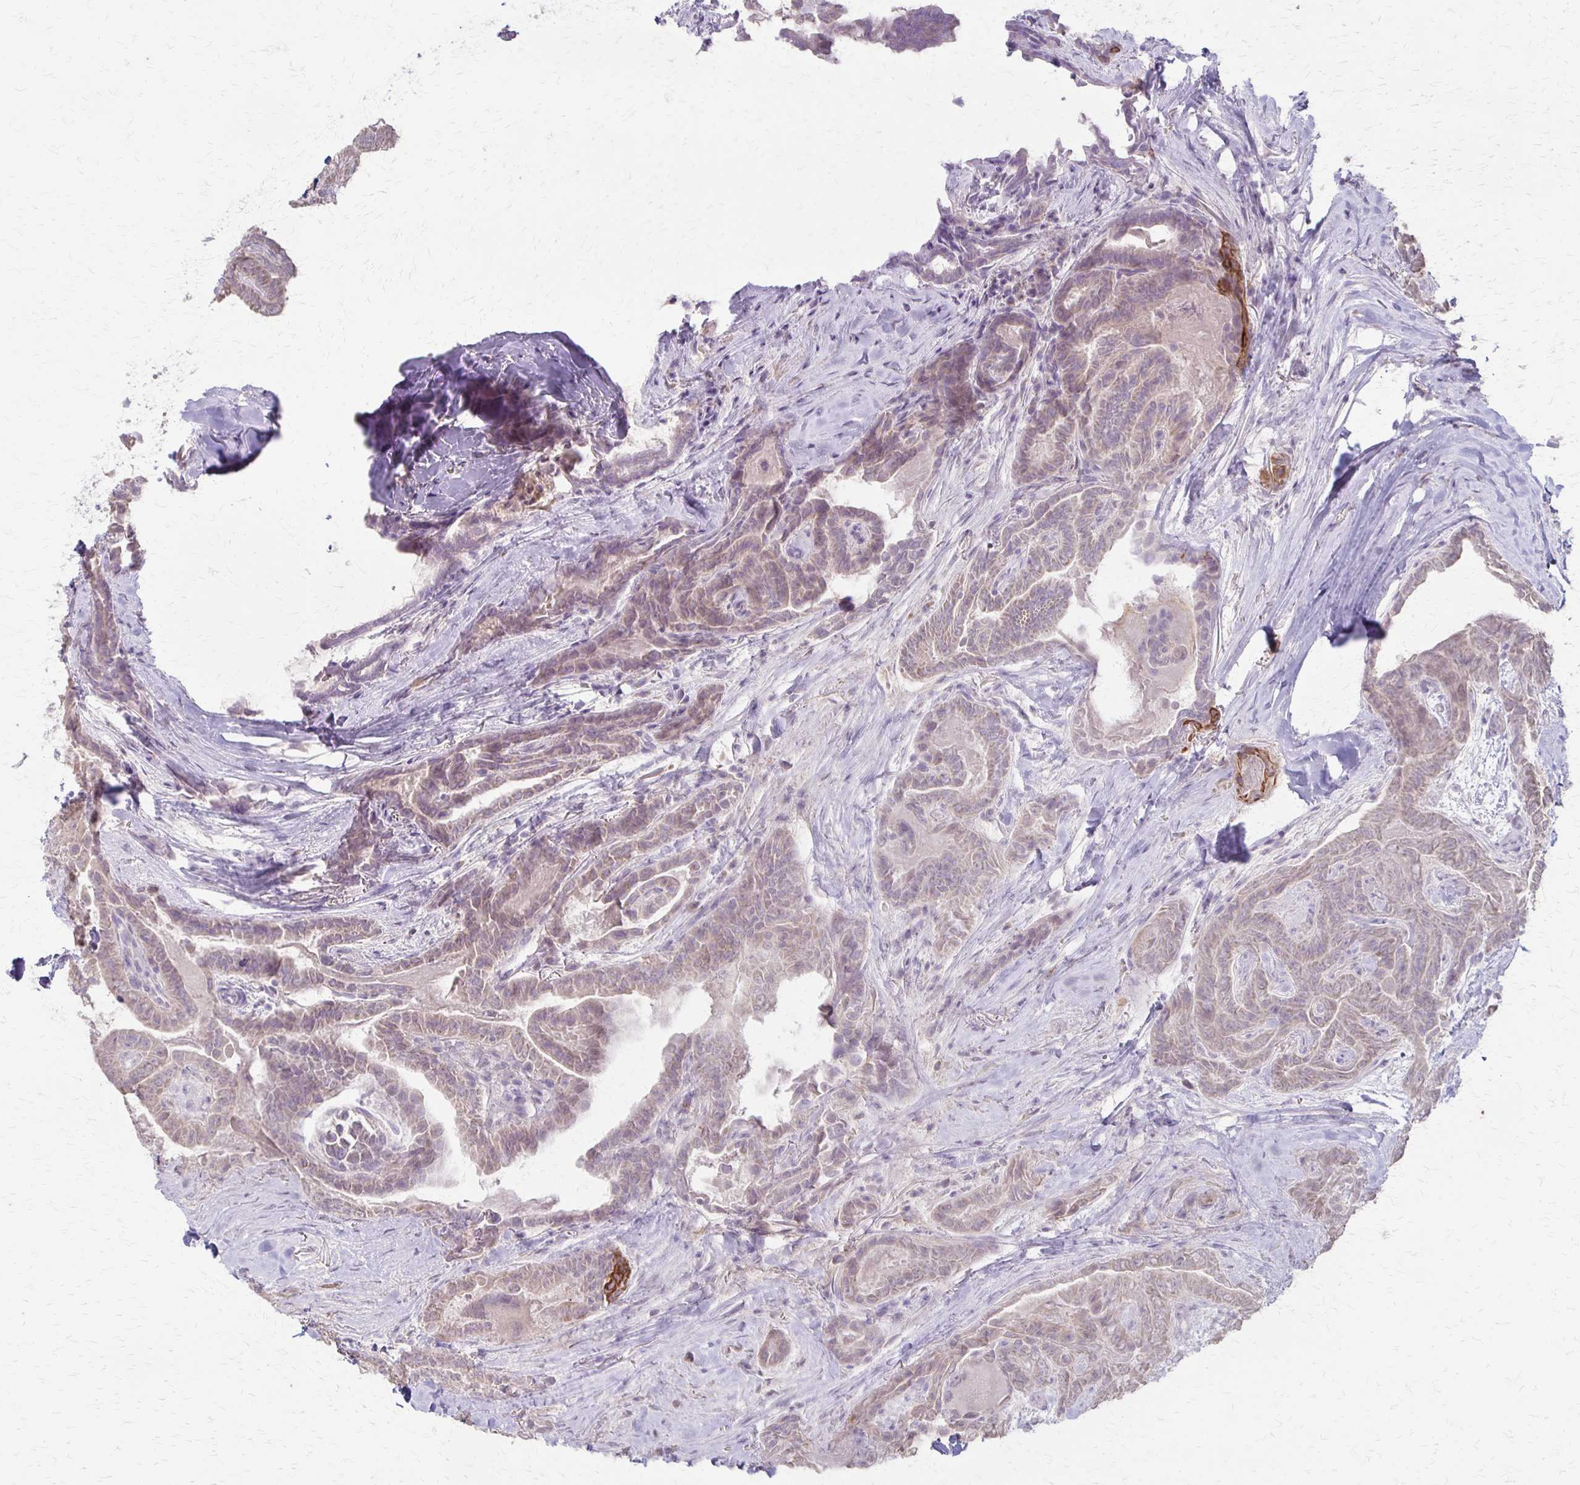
{"staining": {"intensity": "weak", "quantity": "<25%", "location": "cytoplasmic/membranous"}, "tissue": "thyroid cancer", "cell_type": "Tumor cells", "image_type": "cancer", "snomed": [{"axis": "morphology", "description": "Papillary adenocarcinoma, NOS"}, {"axis": "topography", "description": "Thyroid gland"}], "caption": "DAB (3,3'-diaminobenzidine) immunohistochemical staining of human thyroid cancer shows no significant positivity in tumor cells. Brightfield microscopy of immunohistochemistry stained with DAB (brown) and hematoxylin (blue), captured at high magnification.", "gene": "SLC35E2B", "patient": {"sex": "female", "age": 61}}